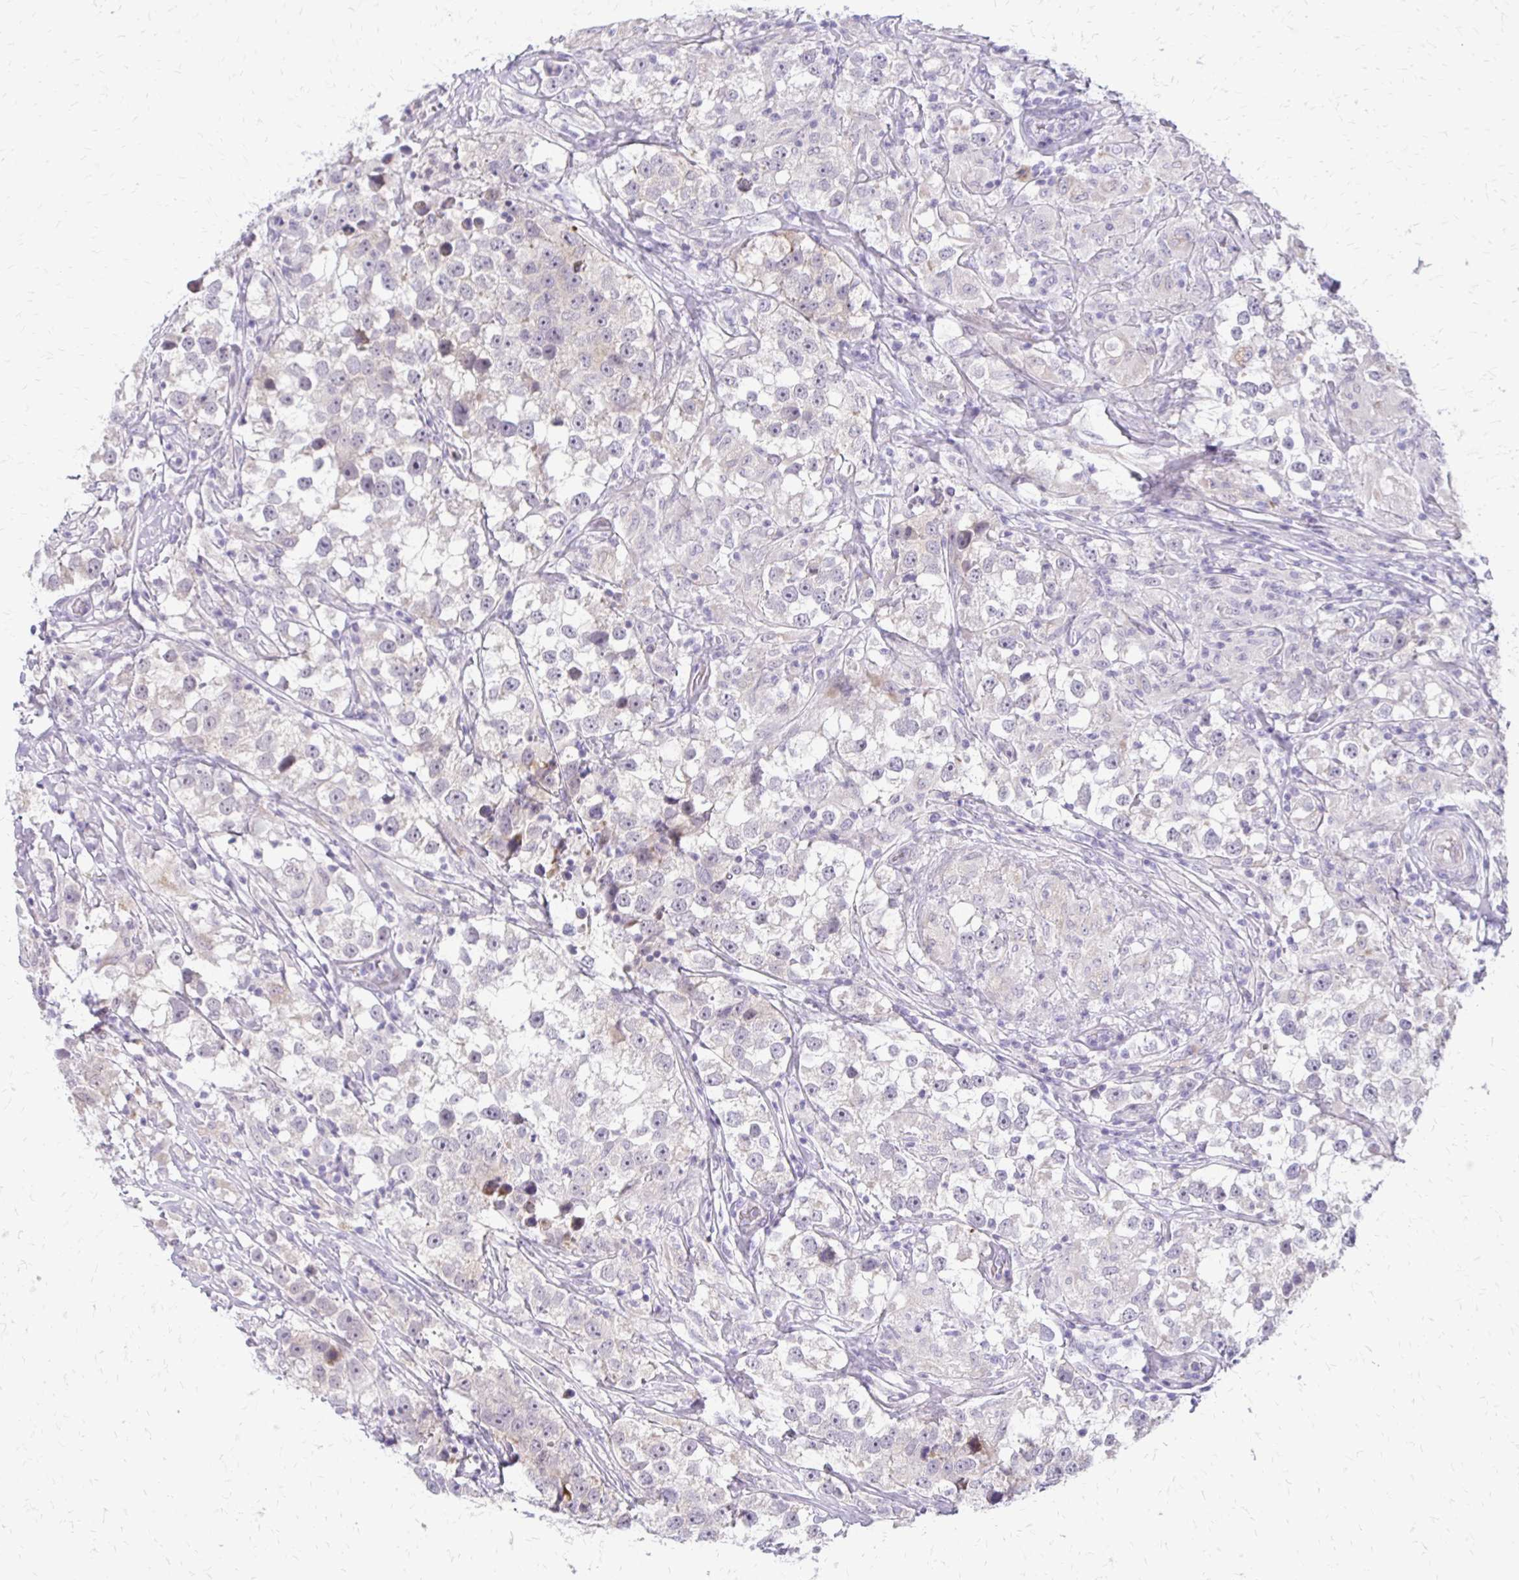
{"staining": {"intensity": "negative", "quantity": "none", "location": "none"}, "tissue": "testis cancer", "cell_type": "Tumor cells", "image_type": "cancer", "snomed": [{"axis": "morphology", "description": "Seminoma, NOS"}, {"axis": "topography", "description": "Testis"}], "caption": "Tumor cells are negative for brown protein staining in testis cancer (seminoma).", "gene": "EPYC", "patient": {"sex": "male", "age": 46}}